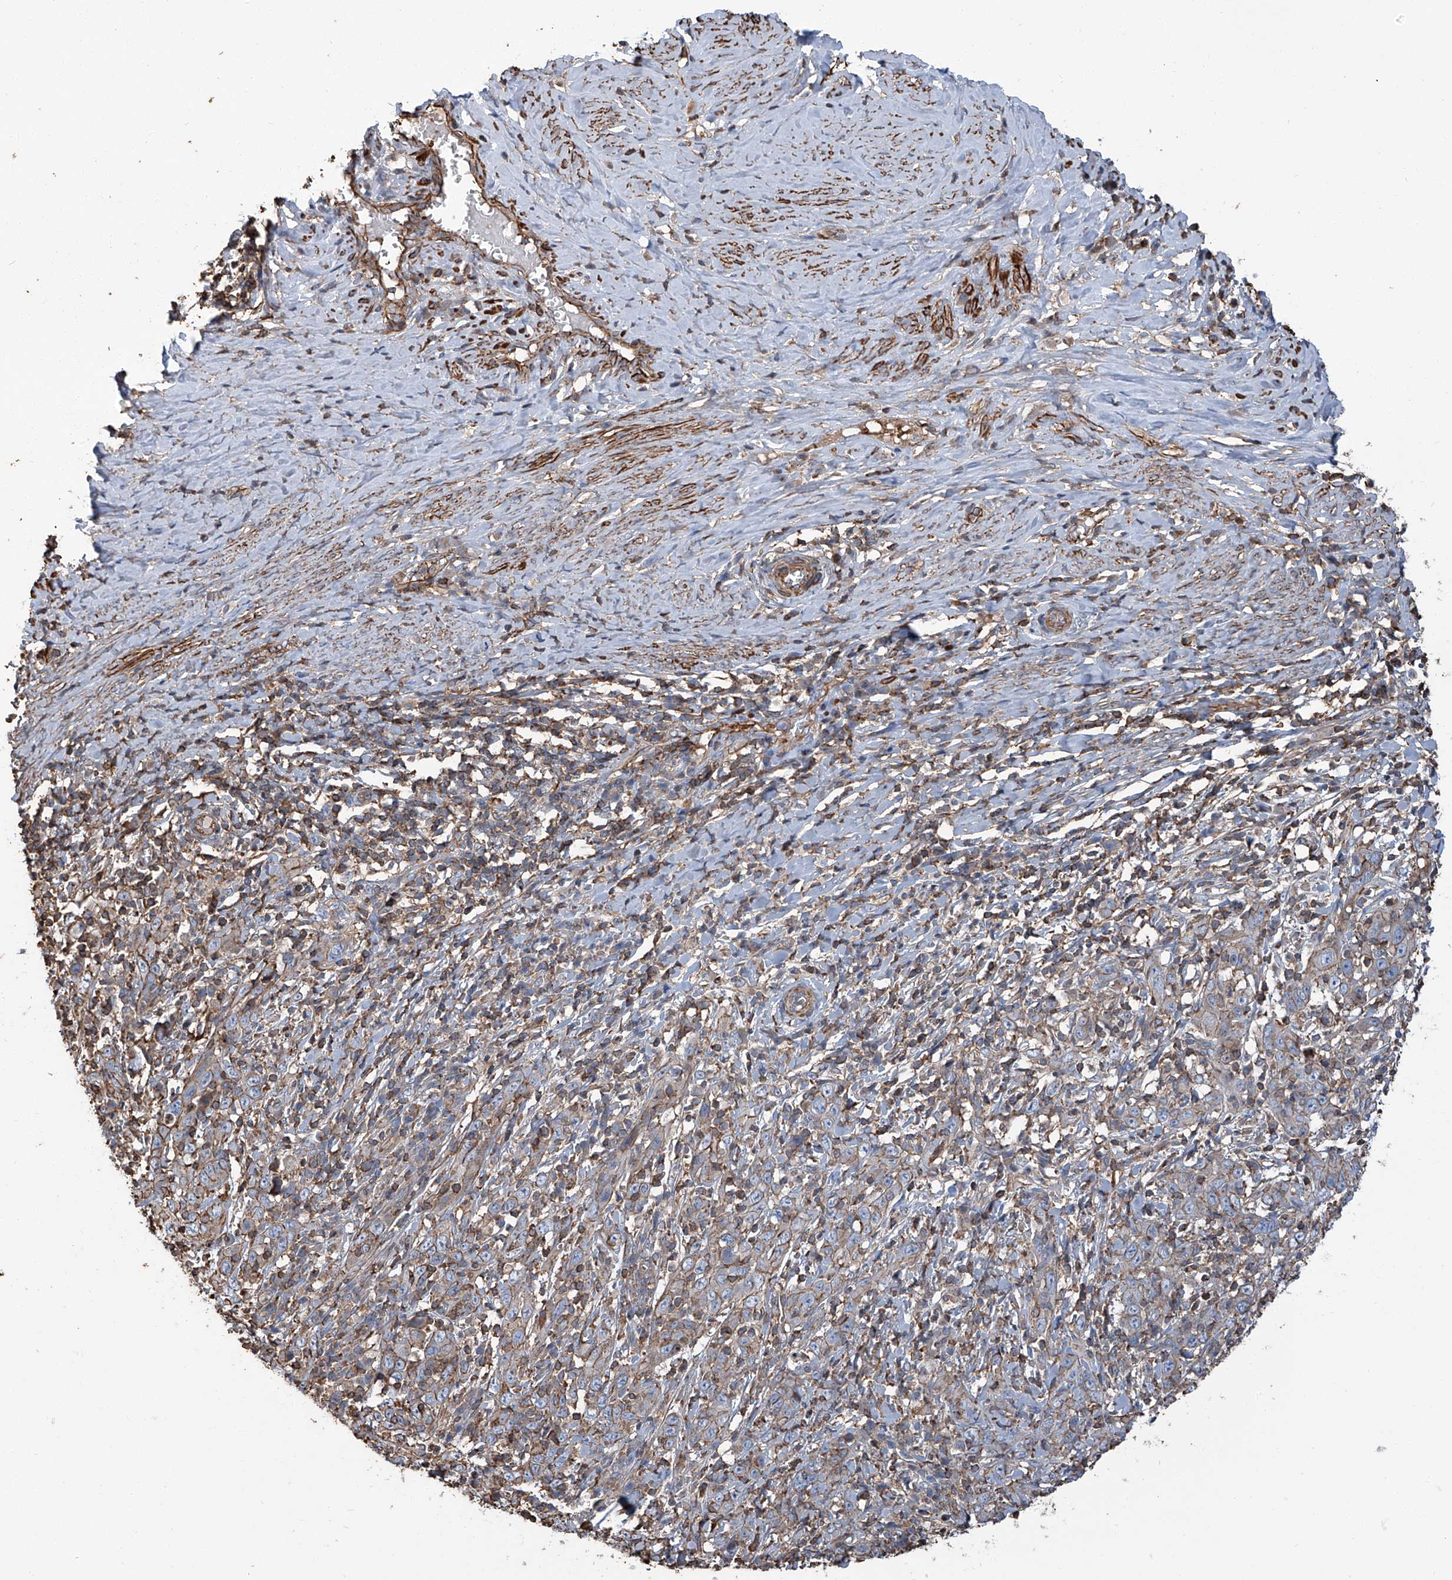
{"staining": {"intensity": "weak", "quantity": "<25%", "location": "cytoplasmic/membranous"}, "tissue": "cervical cancer", "cell_type": "Tumor cells", "image_type": "cancer", "snomed": [{"axis": "morphology", "description": "Squamous cell carcinoma, NOS"}, {"axis": "topography", "description": "Cervix"}], "caption": "Immunohistochemistry (IHC) of cervical cancer exhibits no positivity in tumor cells. (DAB (3,3'-diaminobenzidine) IHC with hematoxylin counter stain).", "gene": "PIEZO2", "patient": {"sex": "female", "age": 46}}